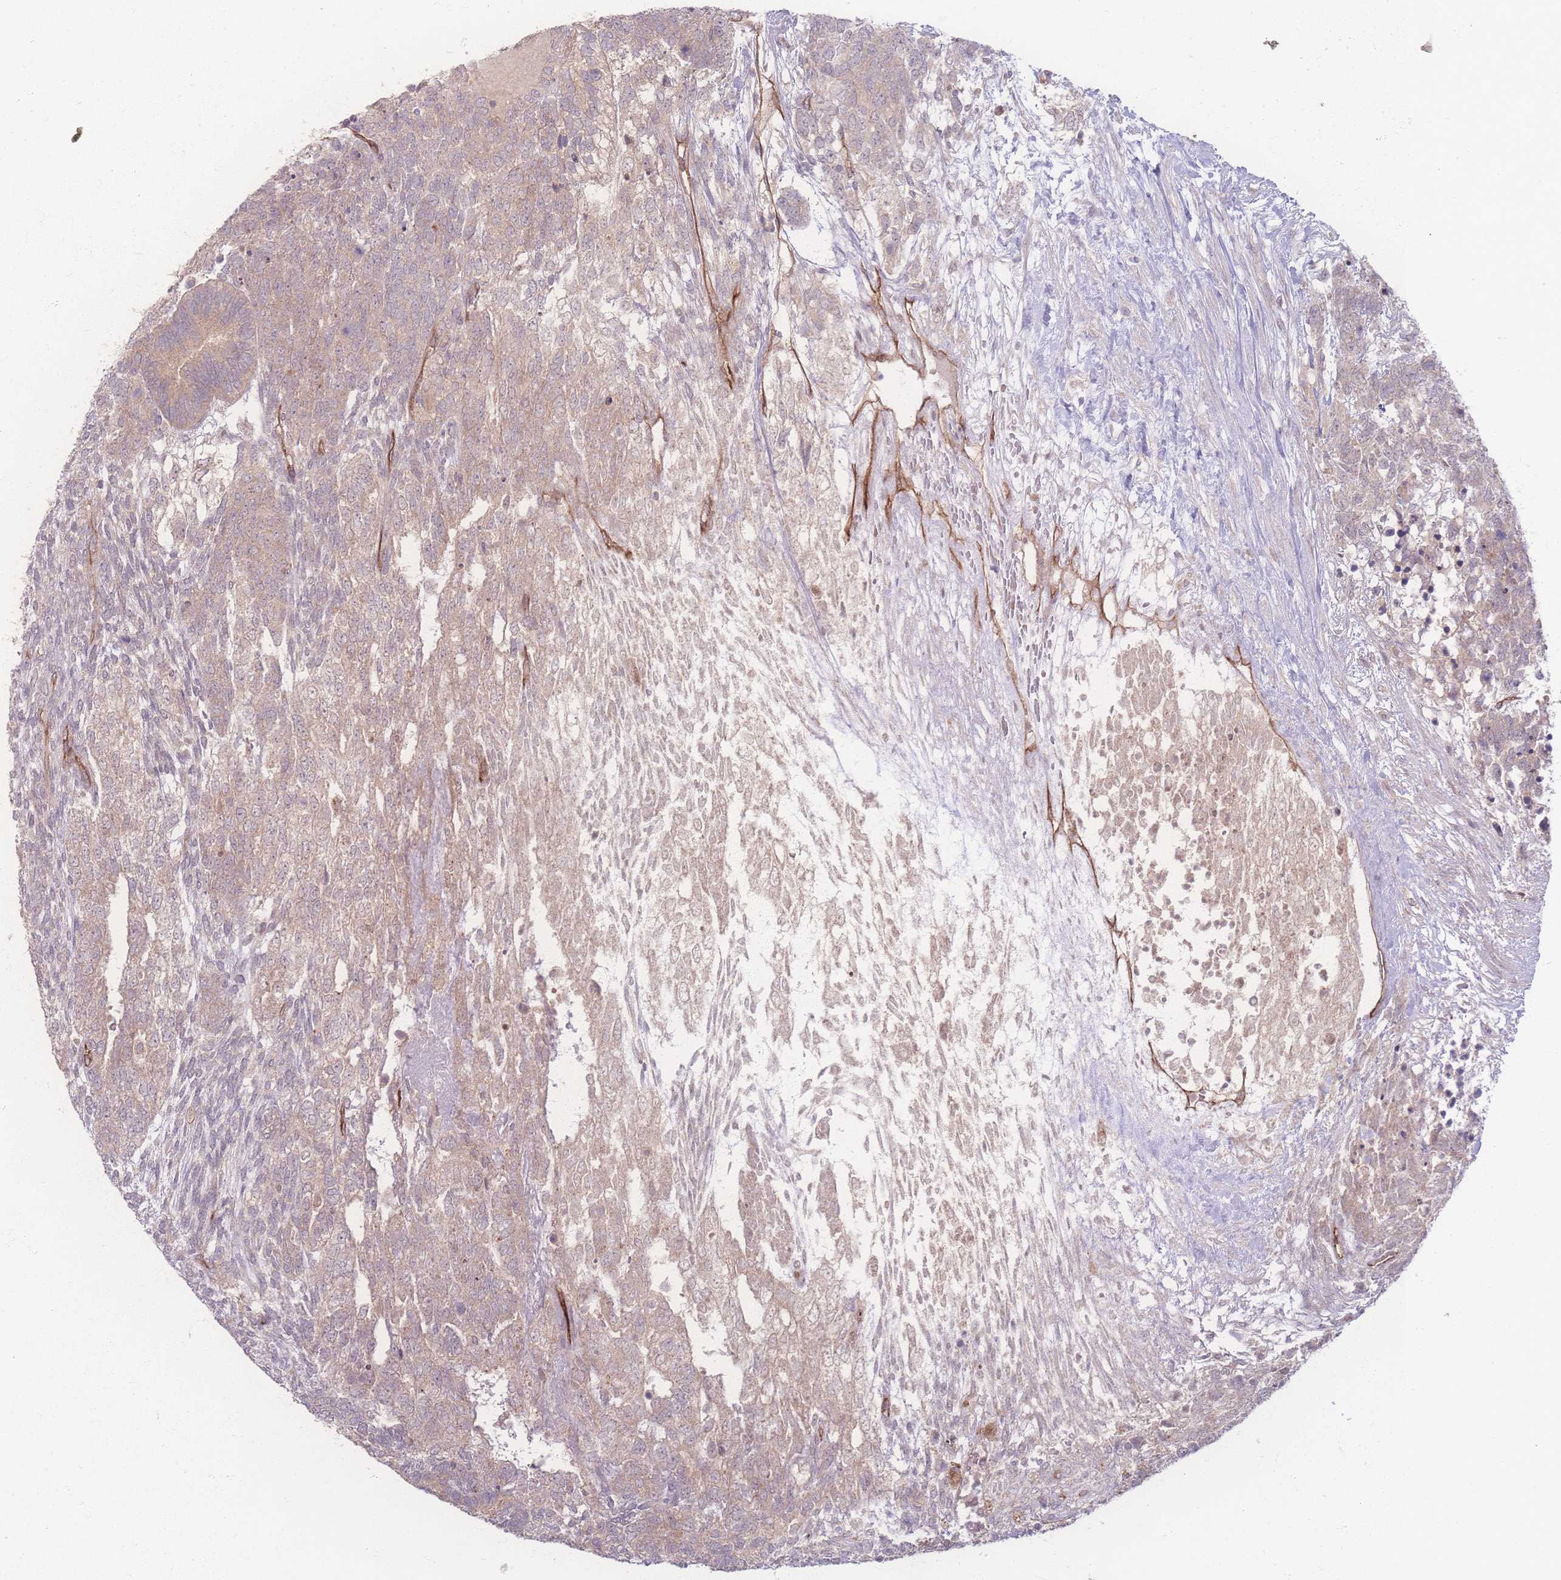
{"staining": {"intensity": "weak", "quantity": ">75%", "location": "cytoplasmic/membranous"}, "tissue": "testis cancer", "cell_type": "Tumor cells", "image_type": "cancer", "snomed": [{"axis": "morphology", "description": "Carcinoma, Embryonal, NOS"}, {"axis": "topography", "description": "Testis"}], "caption": "Immunohistochemical staining of human testis cancer reveals low levels of weak cytoplasmic/membranous expression in approximately >75% of tumor cells. (DAB IHC with brightfield microscopy, high magnification).", "gene": "INSR", "patient": {"sex": "male", "age": 23}}